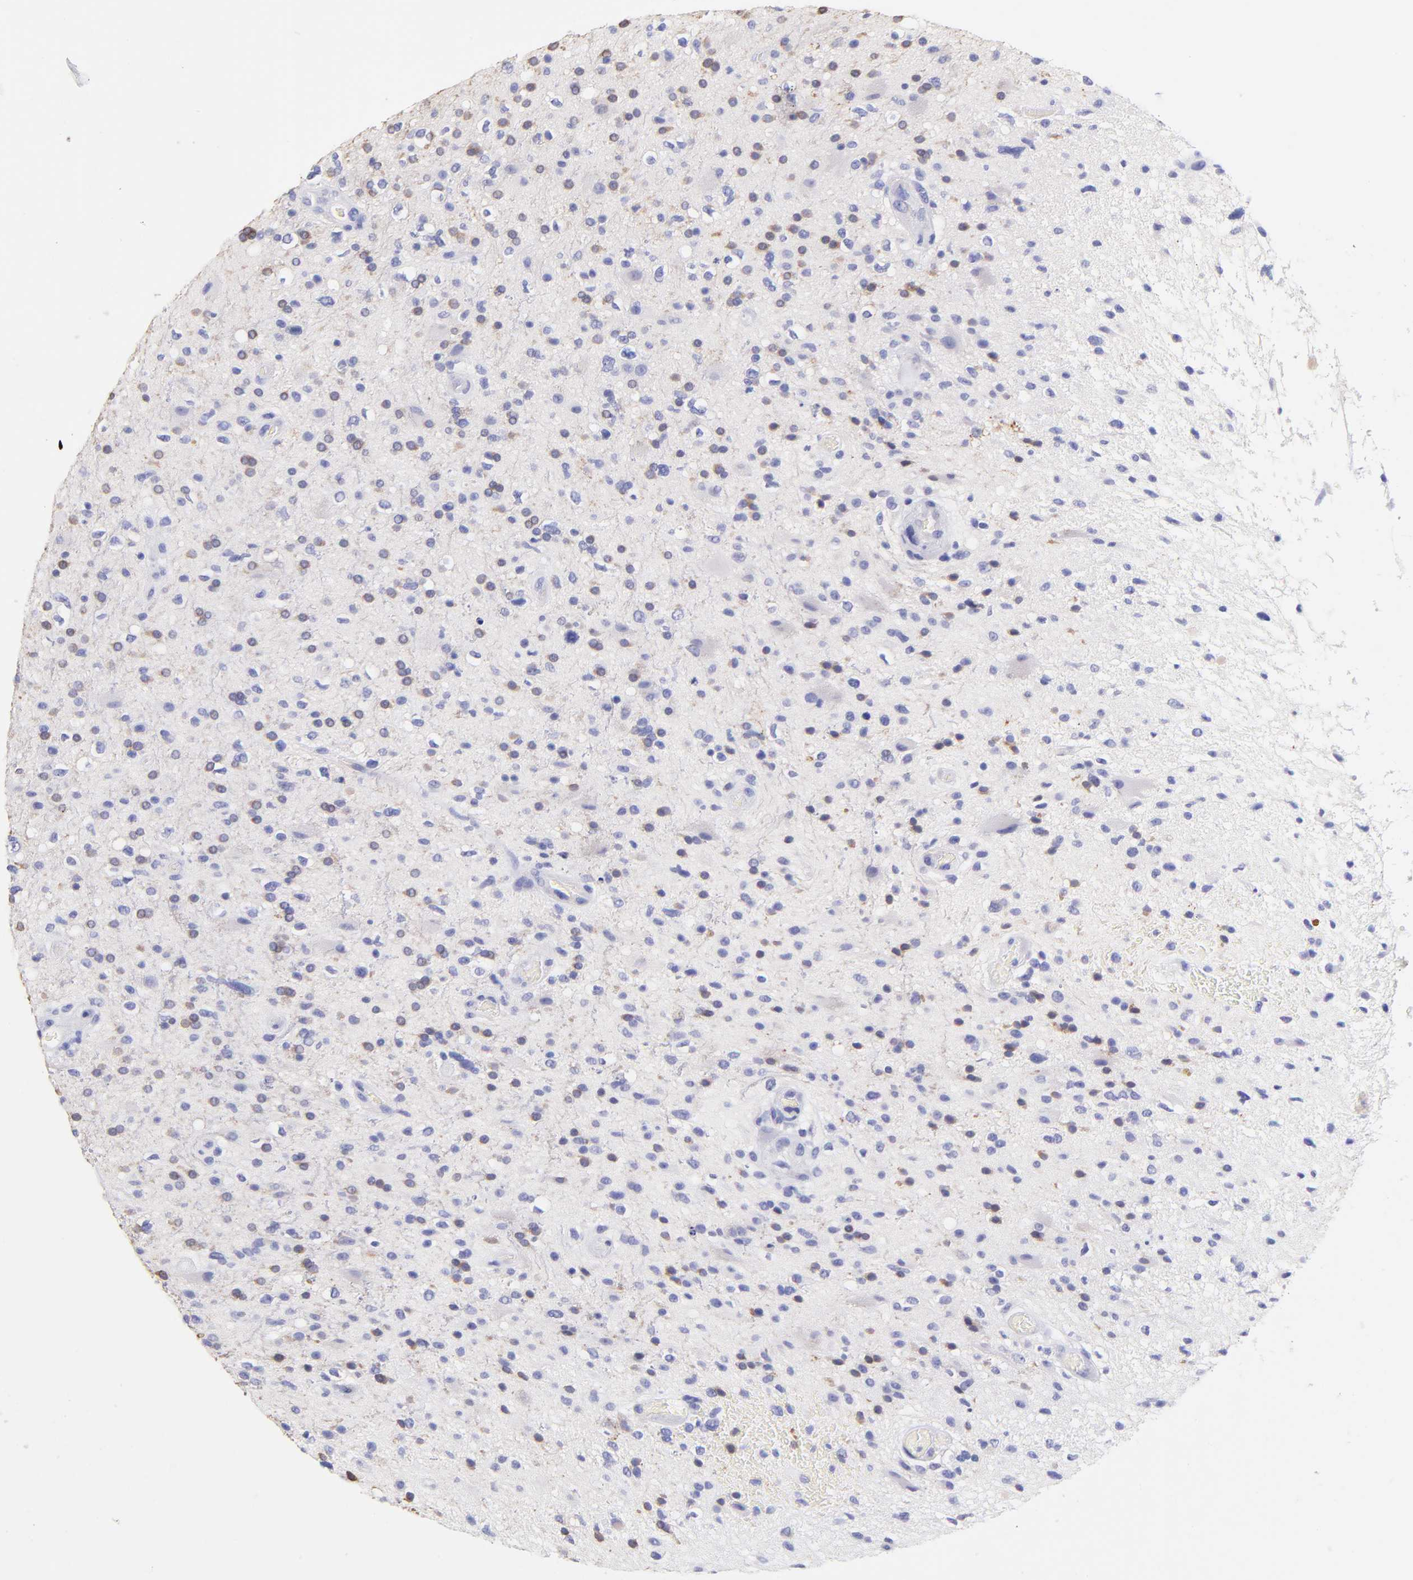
{"staining": {"intensity": "weak", "quantity": "25%-75%", "location": "cytoplasmic/membranous"}, "tissue": "glioma", "cell_type": "Tumor cells", "image_type": "cancer", "snomed": [{"axis": "morphology", "description": "Glioma, malignant, High grade"}, {"axis": "topography", "description": "Brain"}], "caption": "DAB immunohistochemical staining of human glioma demonstrates weak cytoplasmic/membranous protein expression in about 25%-75% of tumor cells.", "gene": "RAB3B", "patient": {"sex": "male", "age": 33}}